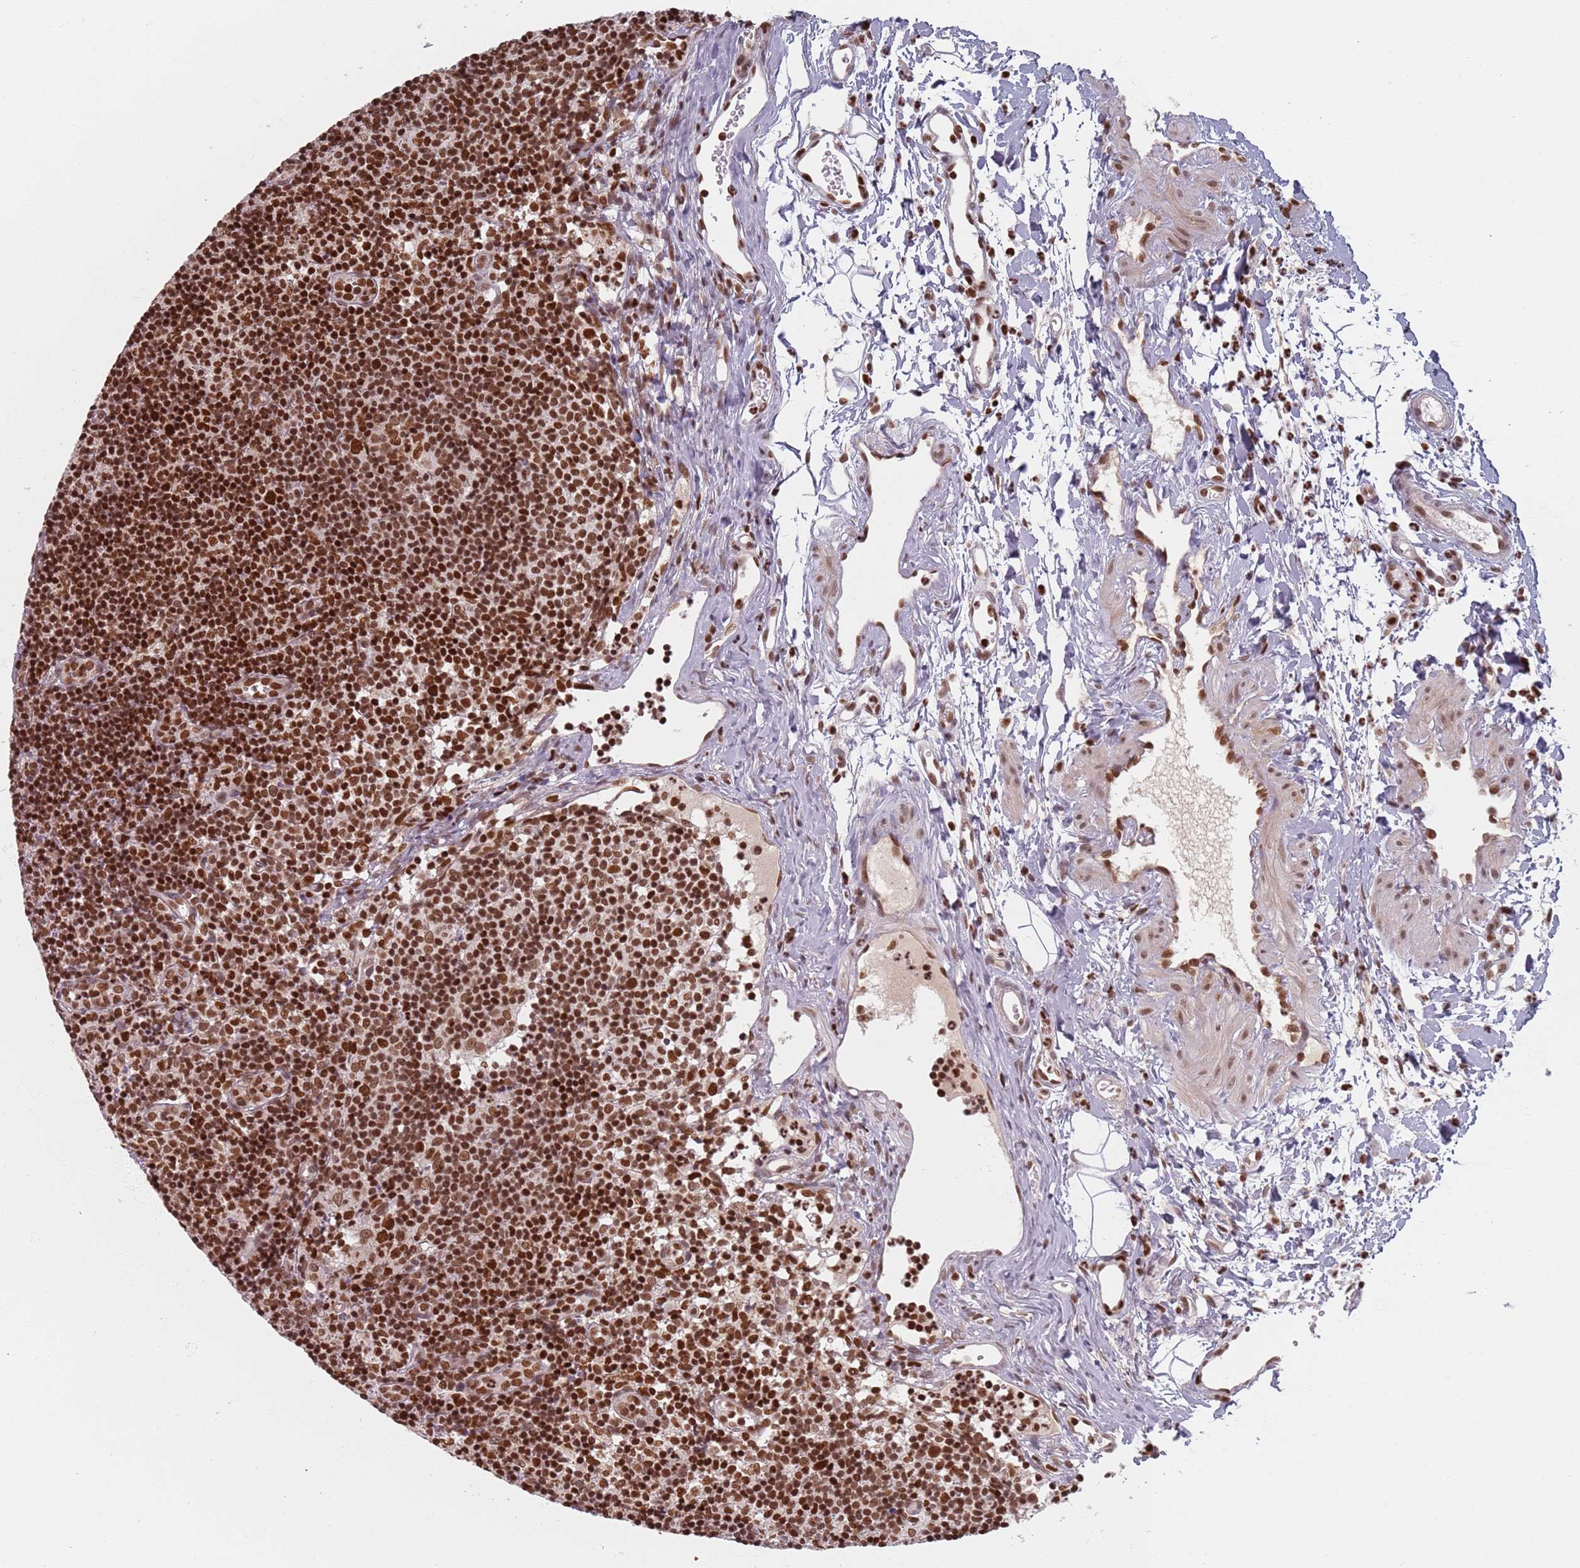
{"staining": {"intensity": "strong", "quantity": ">75%", "location": "nuclear"}, "tissue": "lymph node", "cell_type": "Non-germinal center cells", "image_type": "normal", "snomed": [{"axis": "morphology", "description": "Normal tissue, NOS"}, {"axis": "topography", "description": "Lymph node"}], "caption": "Immunohistochemistry micrograph of benign lymph node: lymph node stained using immunohistochemistry (IHC) demonstrates high levels of strong protein expression localized specifically in the nuclear of non-germinal center cells, appearing as a nuclear brown color.", "gene": "NUP50", "patient": {"sex": "female", "age": 37}}